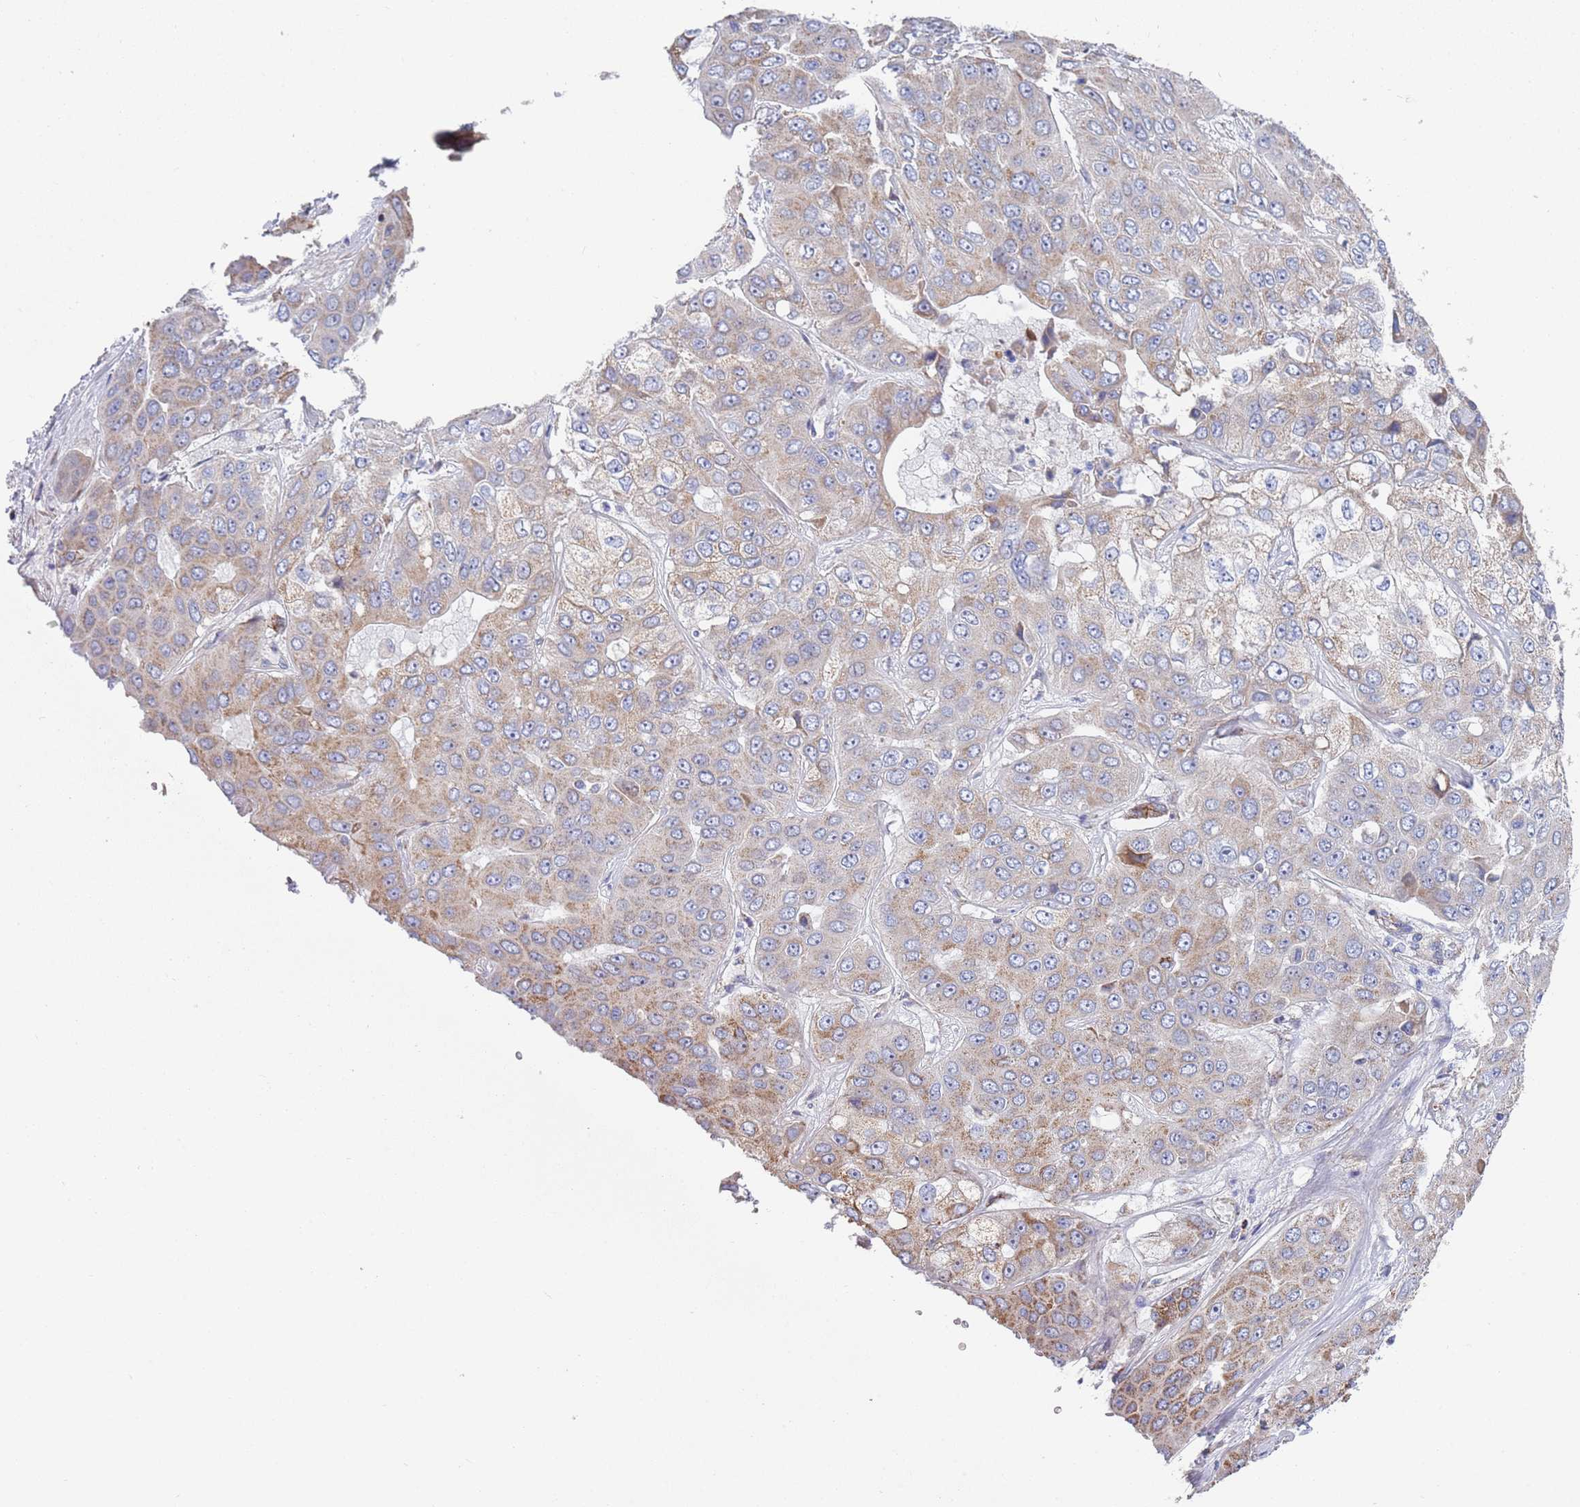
{"staining": {"intensity": "moderate", "quantity": "<25%", "location": "cytoplasmic/membranous"}, "tissue": "liver cancer", "cell_type": "Tumor cells", "image_type": "cancer", "snomed": [{"axis": "morphology", "description": "Cholangiocarcinoma"}, {"axis": "topography", "description": "Liver"}], "caption": "Immunohistochemistry (IHC) (DAB (3,3'-diaminobenzidine)) staining of liver cancer reveals moderate cytoplasmic/membranous protein expression in approximately <25% of tumor cells.", "gene": "PWWP3A", "patient": {"sex": "female", "age": 52}}